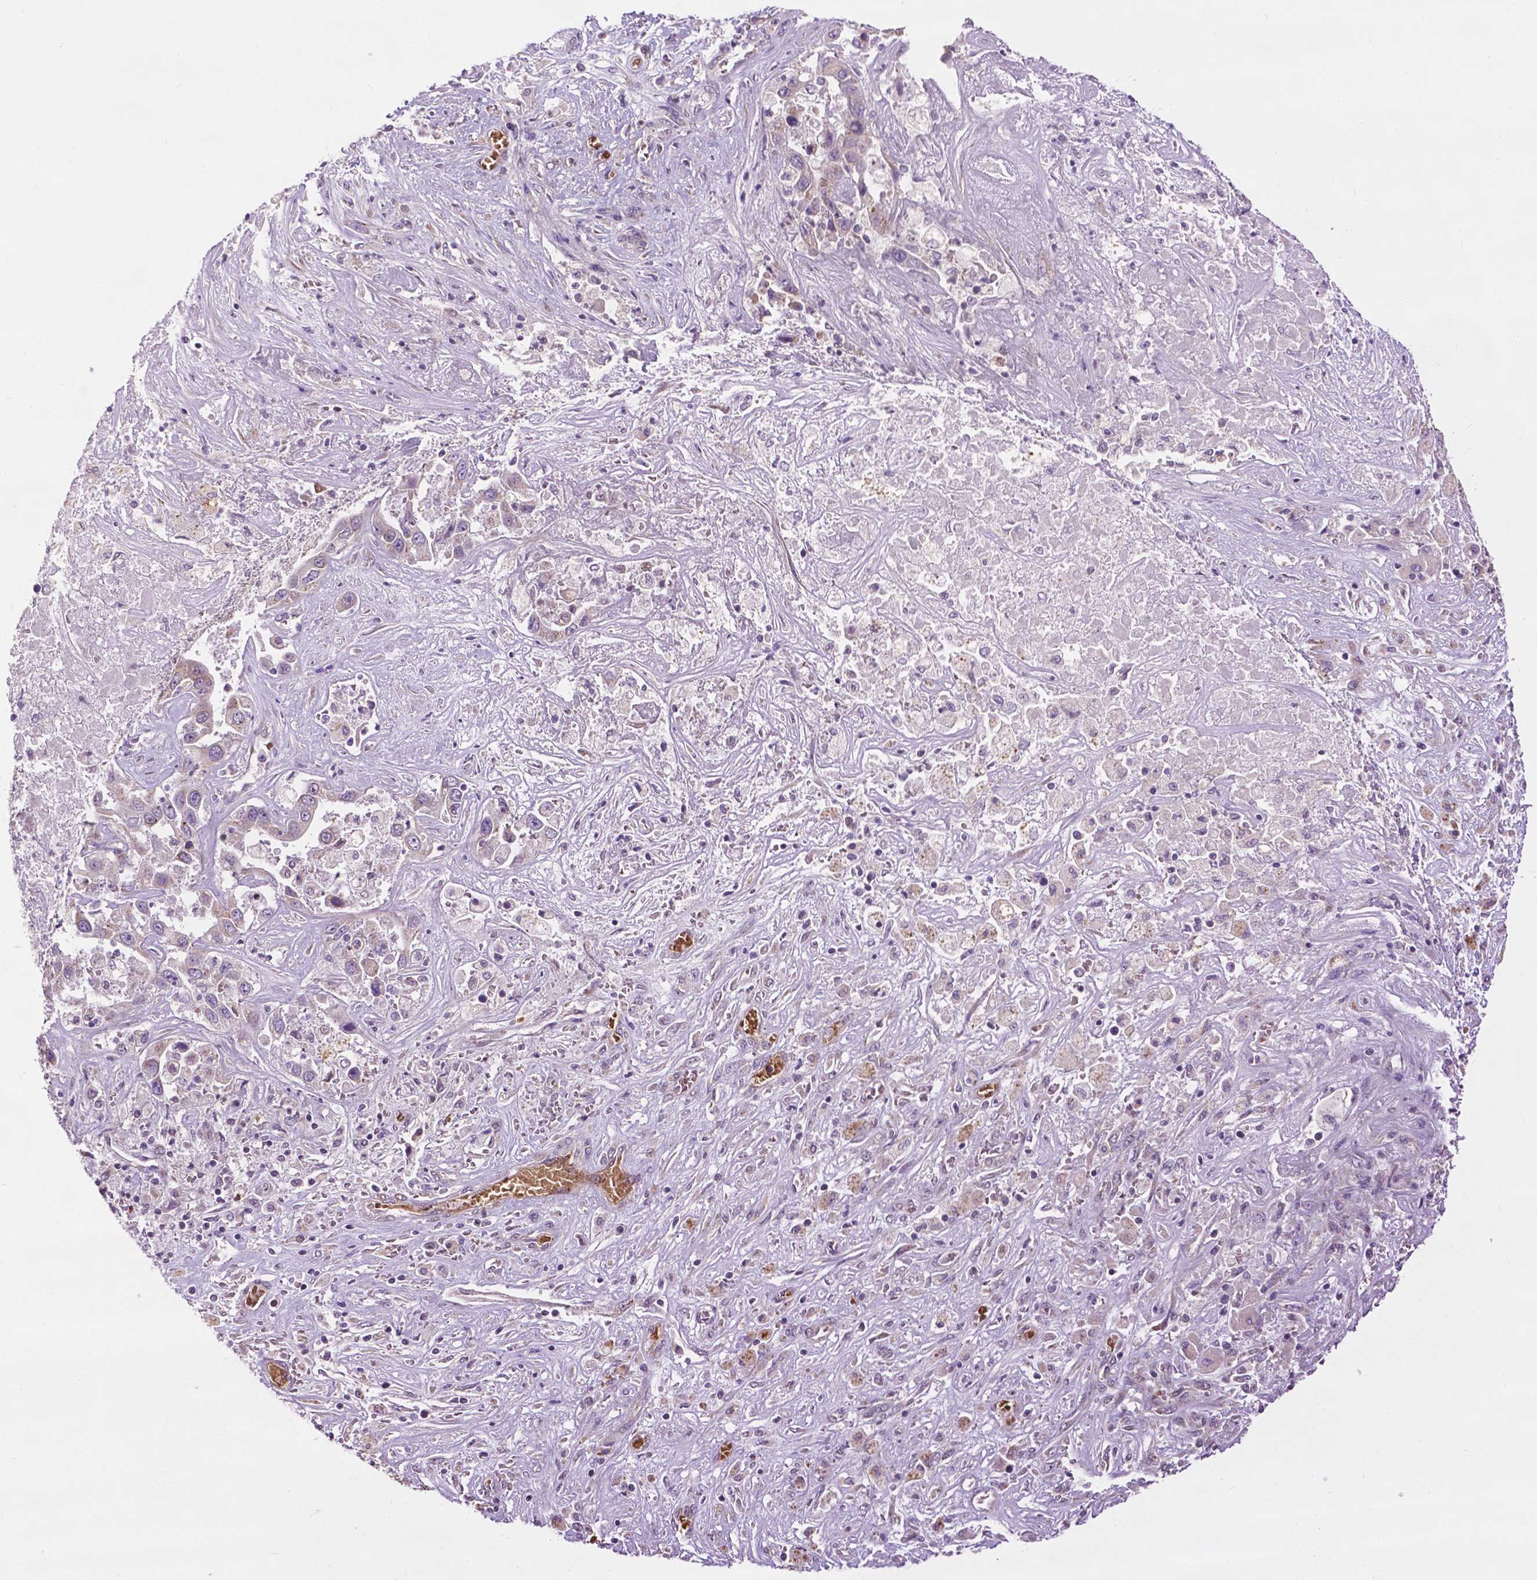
{"staining": {"intensity": "negative", "quantity": "none", "location": "none"}, "tissue": "liver cancer", "cell_type": "Tumor cells", "image_type": "cancer", "snomed": [{"axis": "morphology", "description": "Cholangiocarcinoma"}, {"axis": "topography", "description": "Liver"}], "caption": "High power microscopy photomicrograph of an immunohistochemistry (IHC) photomicrograph of cholangiocarcinoma (liver), revealing no significant expression in tumor cells.", "gene": "ZNF41", "patient": {"sex": "female", "age": 52}}